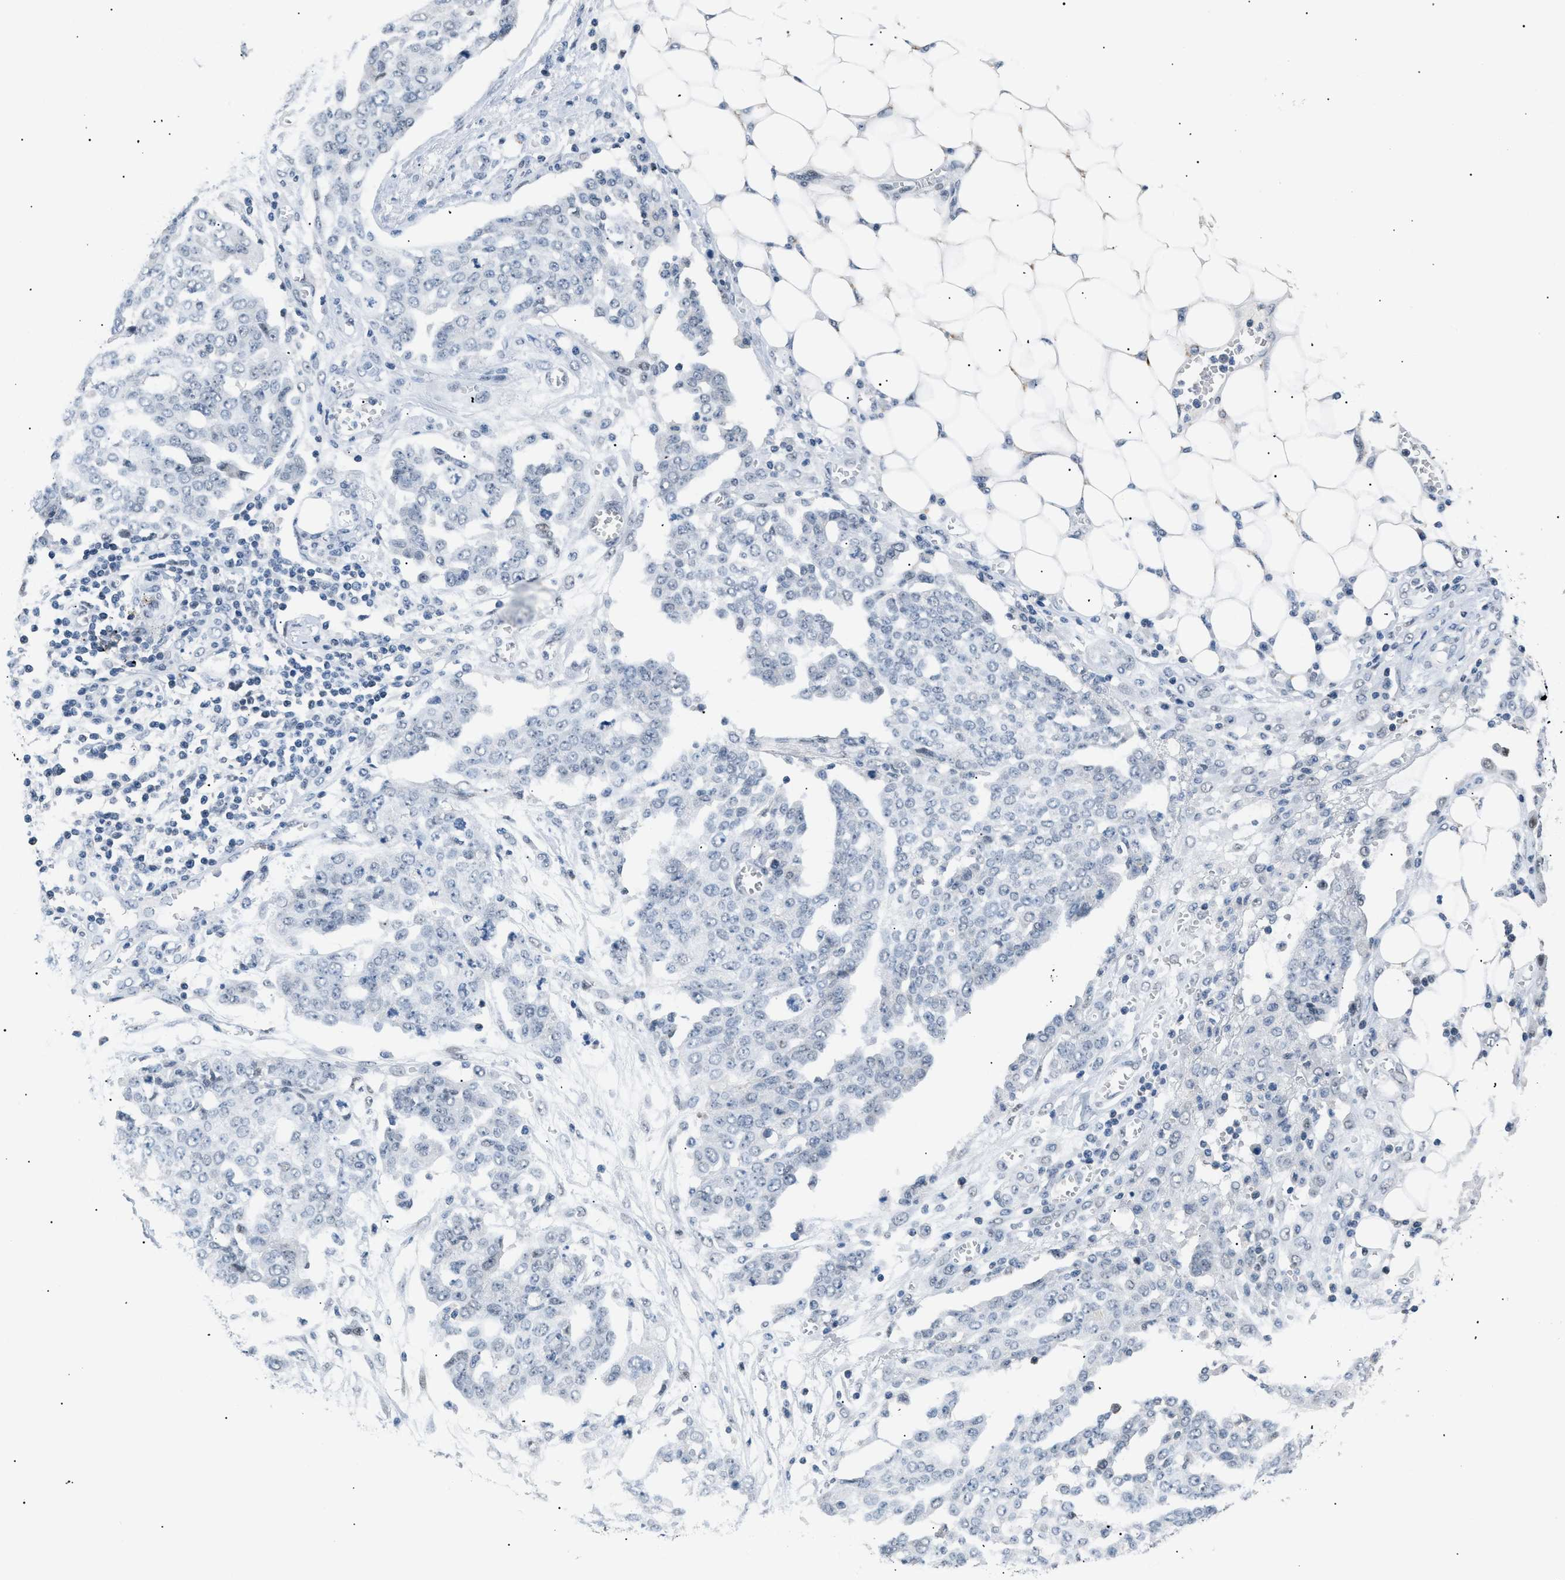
{"staining": {"intensity": "negative", "quantity": "none", "location": "none"}, "tissue": "ovarian cancer", "cell_type": "Tumor cells", "image_type": "cancer", "snomed": [{"axis": "morphology", "description": "Cystadenocarcinoma, serous, NOS"}, {"axis": "topography", "description": "Soft tissue"}, {"axis": "topography", "description": "Ovary"}], "caption": "IHC photomicrograph of ovarian cancer (serous cystadenocarcinoma) stained for a protein (brown), which exhibits no staining in tumor cells.", "gene": "KCNC3", "patient": {"sex": "female", "age": 57}}